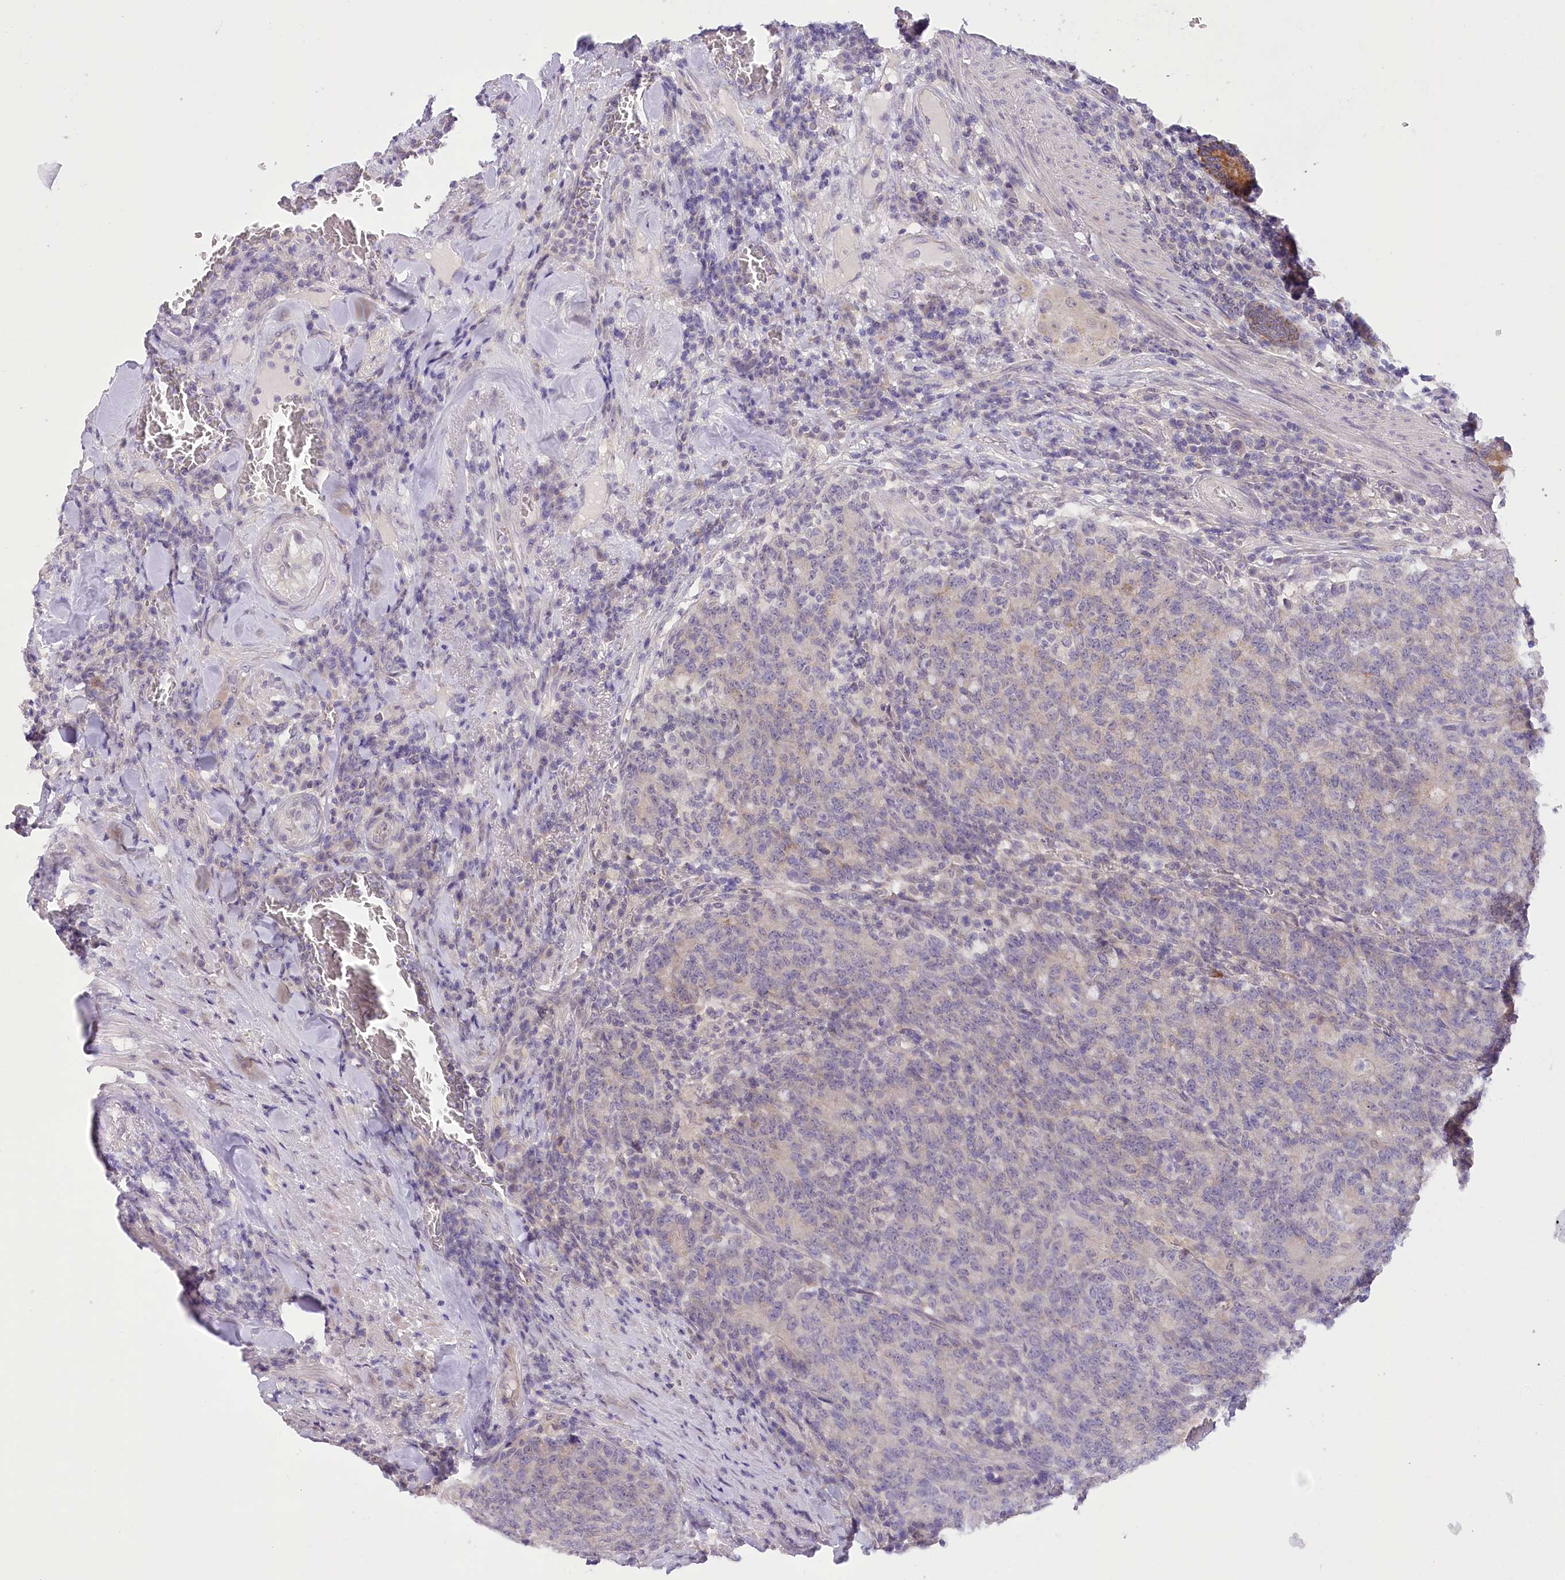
{"staining": {"intensity": "weak", "quantity": "<25%", "location": "cytoplasmic/membranous"}, "tissue": "colorectal cancer", "cell_type": "Tumor cells", "image_type": "cancer", "snomed": [{"axis": "morphology", "description": "Normal tissue, NOS"}, {"axis": "morphology", "description": "Adenocarcinoma, NOS"}, {"axis": "topography", "description": "Colon"}], "caption": "Adenocarcinoma (colorectal) was stained to show a protein in brown. There is no significant positivity in tumor cells.", "gene": "DCUN1D1", "patient": {"sex": "female", "age": 75}}